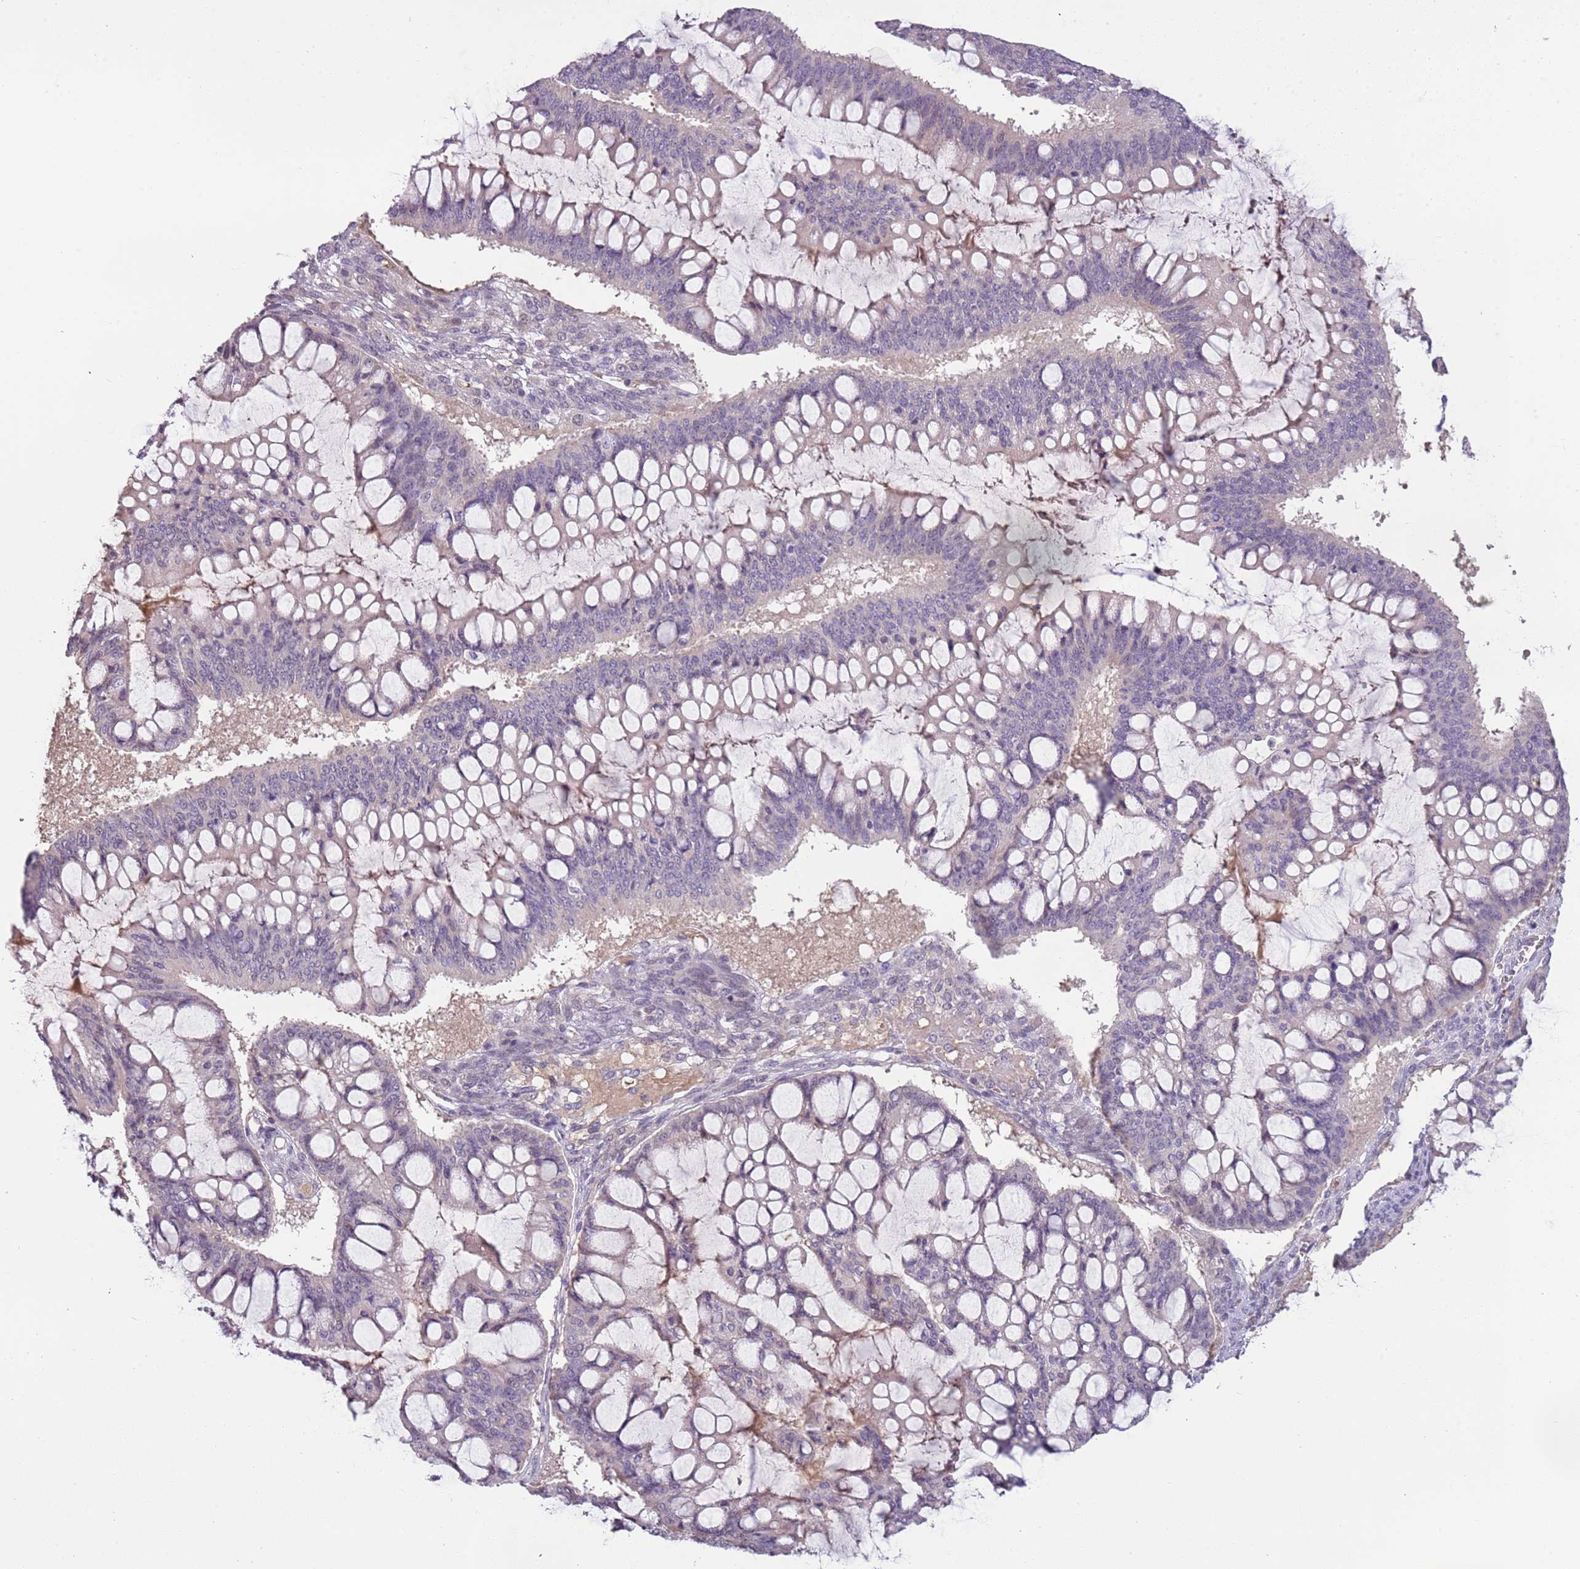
{"staining": {"intensity": "weak", "quantity": "<25%", "location": "cytoplasmic/membranous"}, "tissue": "ovarian cancer", "cell_type": "Tumor cells", "image_type": "cancer", "snomed": [{"axis": "morphology", "description": "Cystadenocarcinoma, mucinous, NOS"}, {"axis": "topography", "description": "Ovary"}], "caption": "Immunohistochemical staining of ovarian mucinous cystadenocarcinoma exhibits no significant expression in tumor cells.", "gene": "ARHGAP5", "patient": {"sex": "female", "age": 73}}